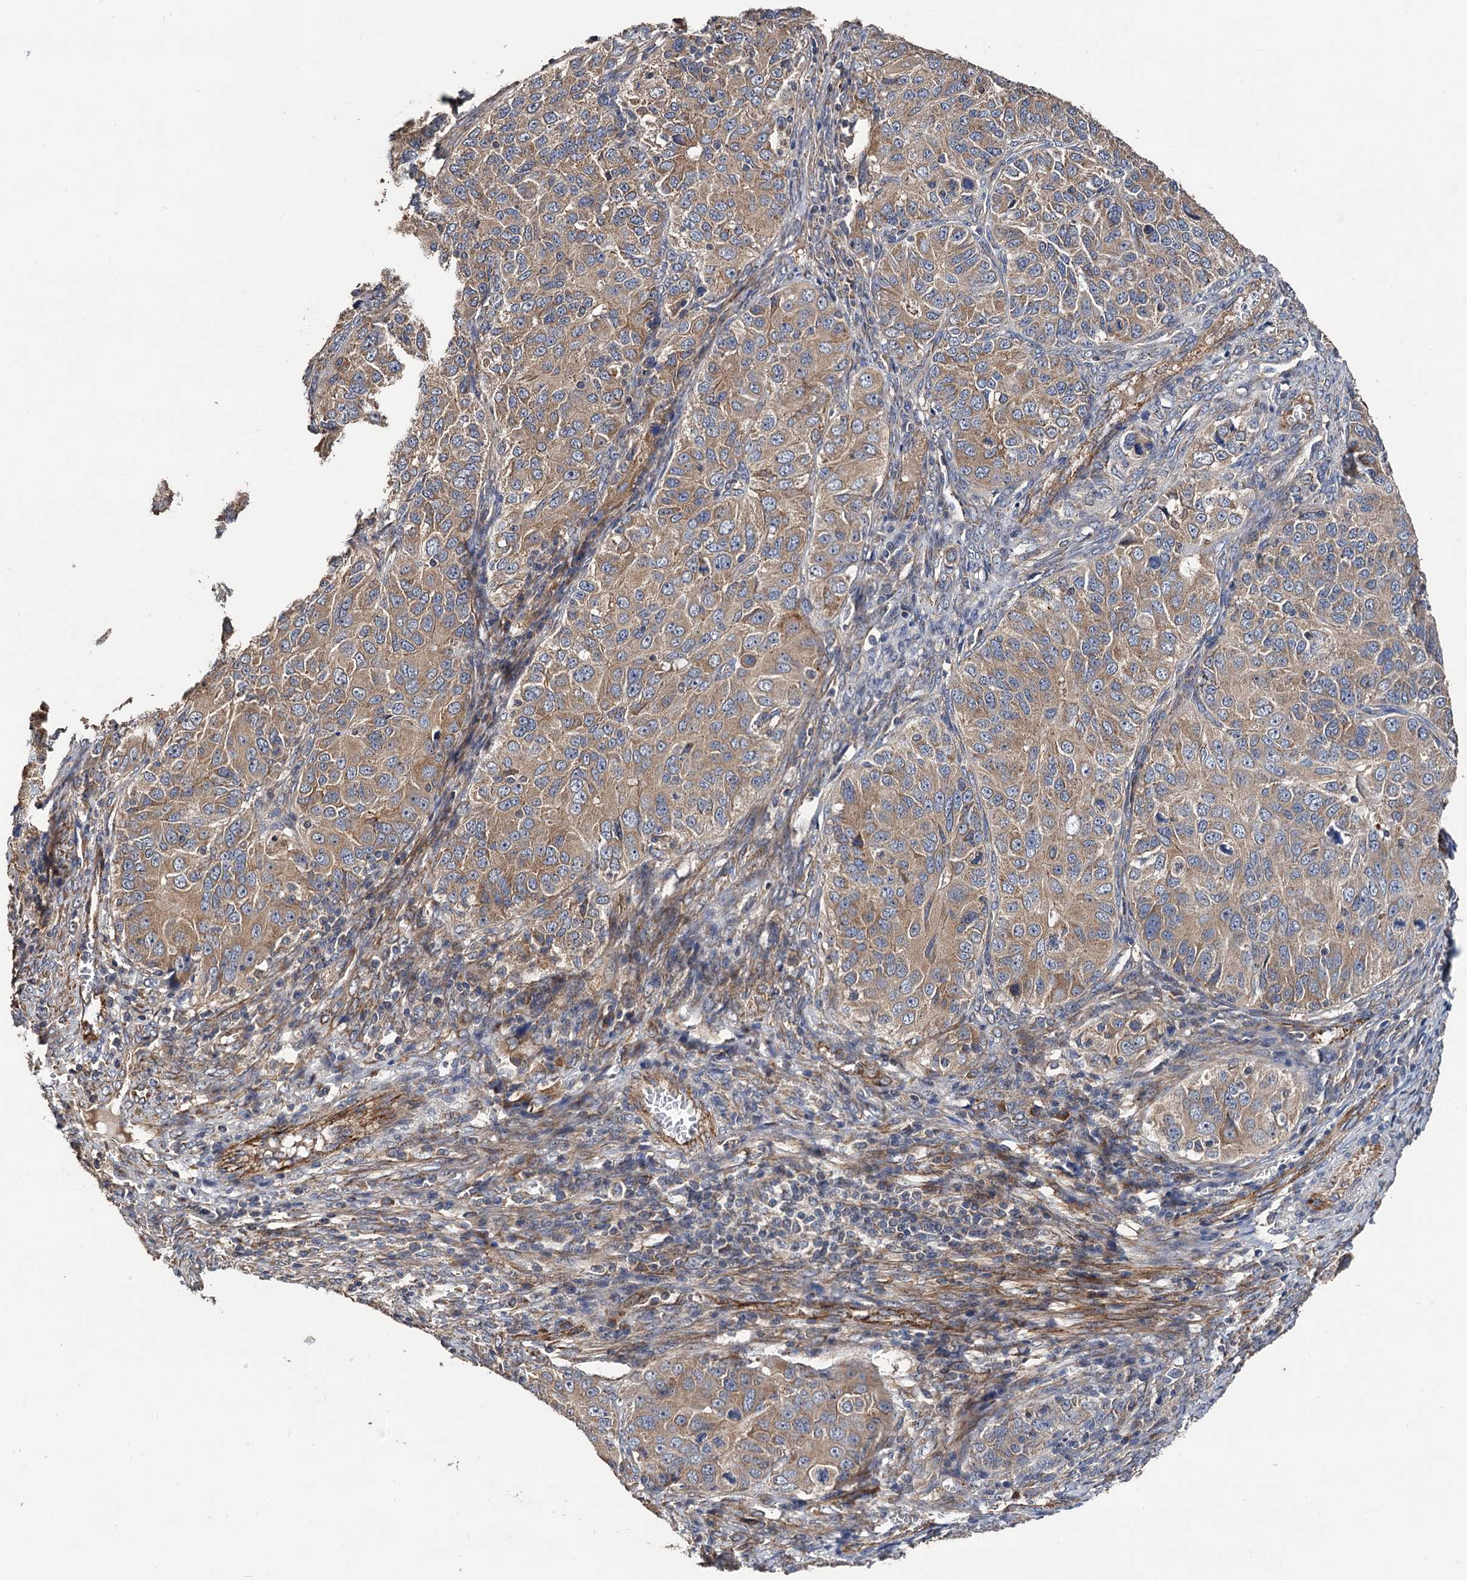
{"staining": {"intensity": "moderate", "quantity": ">75%", "location": "cytoplasmic/membranous"}, "tissue": "ovarian cancer", "cell_type": "Tumor cells", "image_type": "cancer", "snomed": [{"axis": "morphology", "description": "Carcinoma, endometroid"}, {"axis": "topography", "description": "Ovary"}], "caption": "Immunohistochemistry (IHC) of human ovarian cancer (endometroid carcinoma) demonstrates medium levels of moderate cytoplasmic/membranous expression in approximately >75% of tumor cells.", "gene": "RASSF1", "patient": {"sex": "female", "age": 51}}